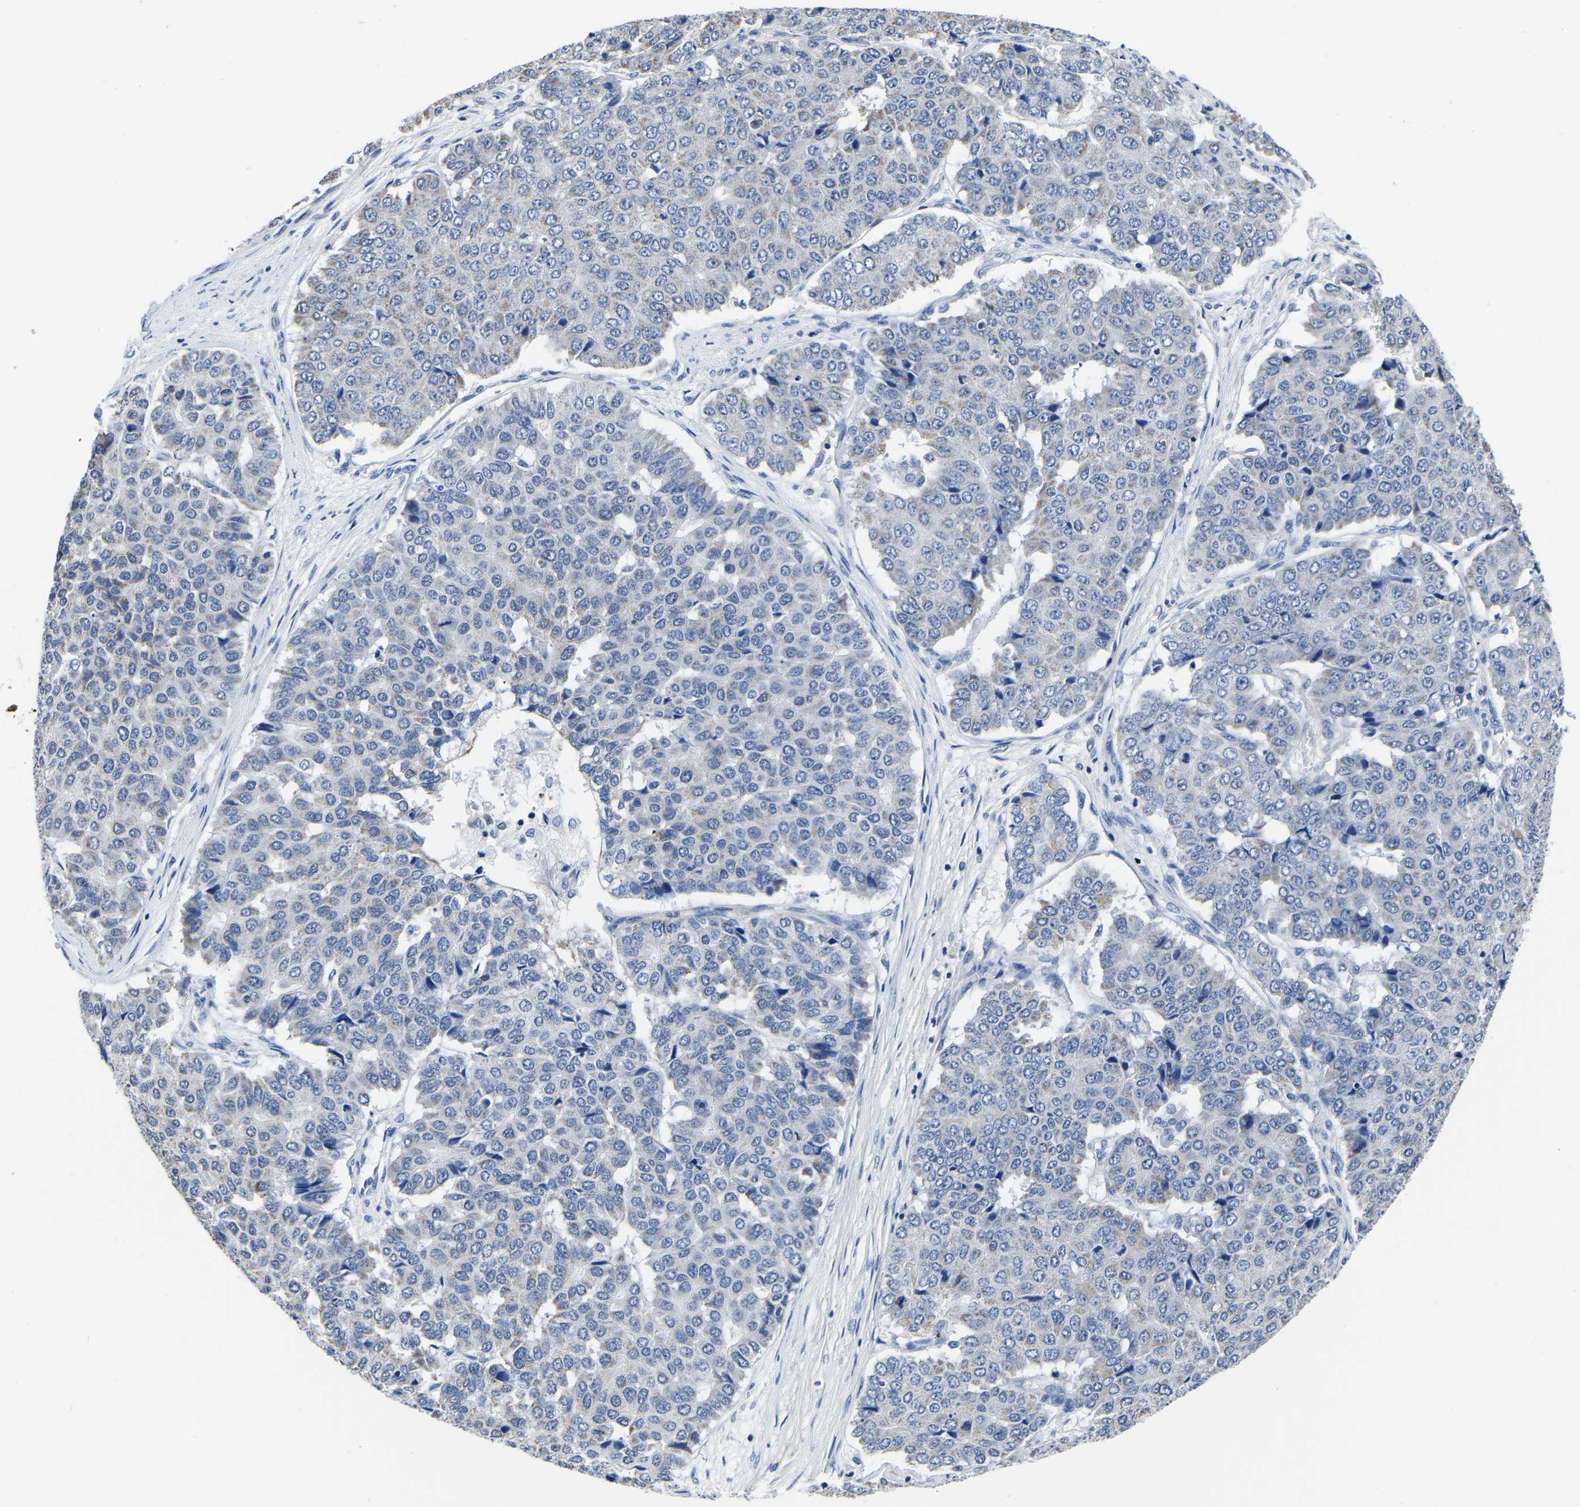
{"staining": {"intensity": "negative", "quantity": "none", "location": "none"}, "tissue": "pancreatic cancer", "cell_type": "Tumor cells", "image_type": "cancer", "snomed": [{"axis": "morphology", "description": "Adenocarcinoma, NOS"}, {"axis": "topography", "description": "Pancreas"}], "caption": "DAB (3,3'-diaminobenzidine) immunohistochemical staining of human pancreatic cancer (adenocarcinoma) demonstrates no significant staining in tumor cells. (DAB (3,3'-diaminobenzidine) IHC visualized using brightfield microscopy, high magnification).", "gene": "FGD5", "patient": {"sex": "male", "age": 50}}